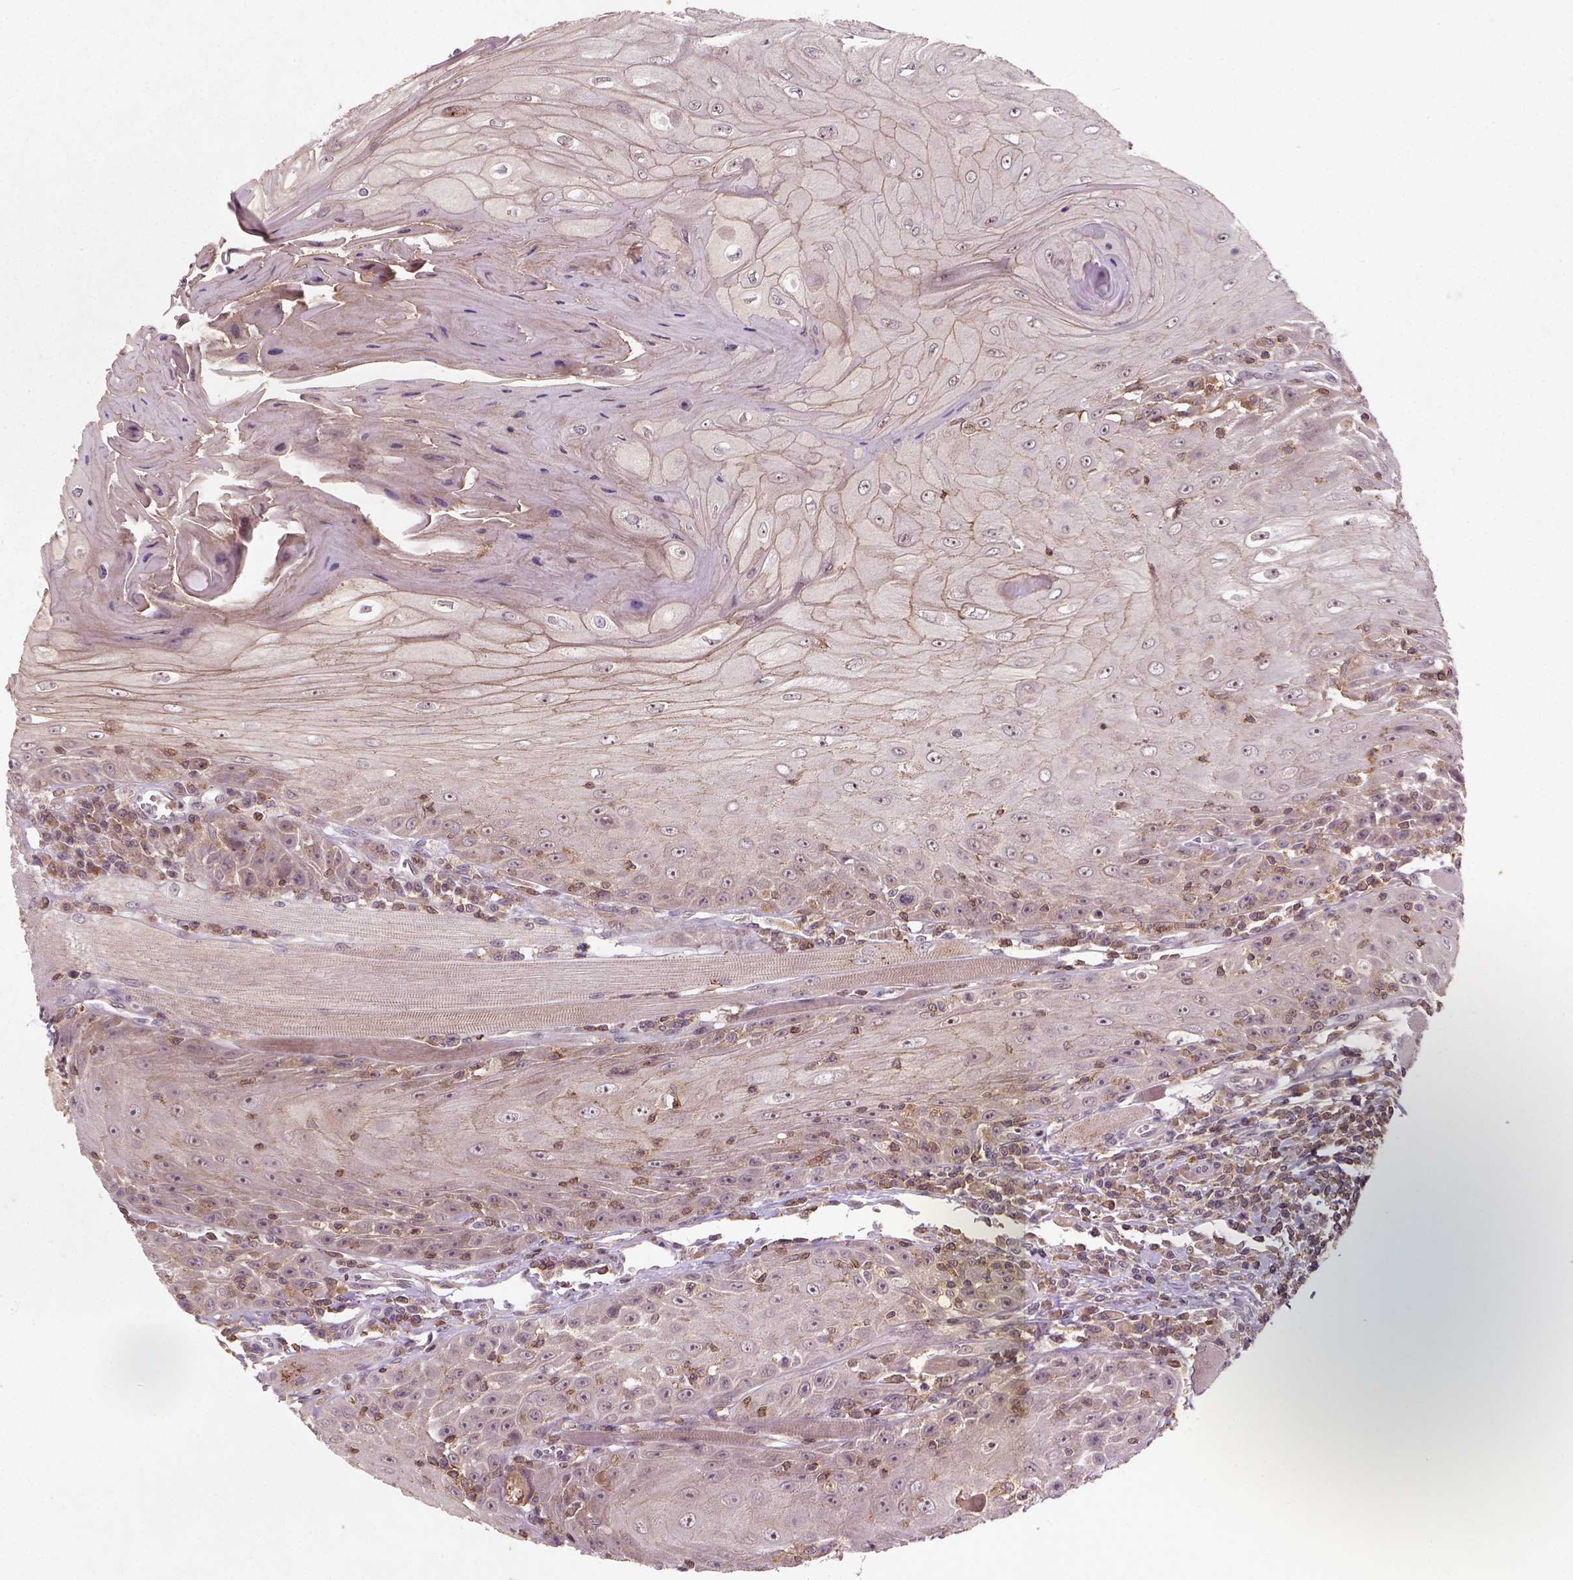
{"staining": {"intensity": "weak", "quantity": "25%-75%", "location": "cytoplasmic/membranous"}, "tissue": "head and neck cancer", "cell_type": "Tumor cells", "image_type": "cancer", "snomed": [{"axis": "morphology", "description": "Squamous cell carcinoma, NOS"}, {"axis": "topography", "description": "Head-Neck"}], "caption": "Immunohistochemical staining of human head and neck cancer shows low levels of weak cytoplasmic/membranous positivity in about 25%-75% of tumor cells.", "gene": "CAMKK1", "patient": {"sex": "male", "age": 52}}